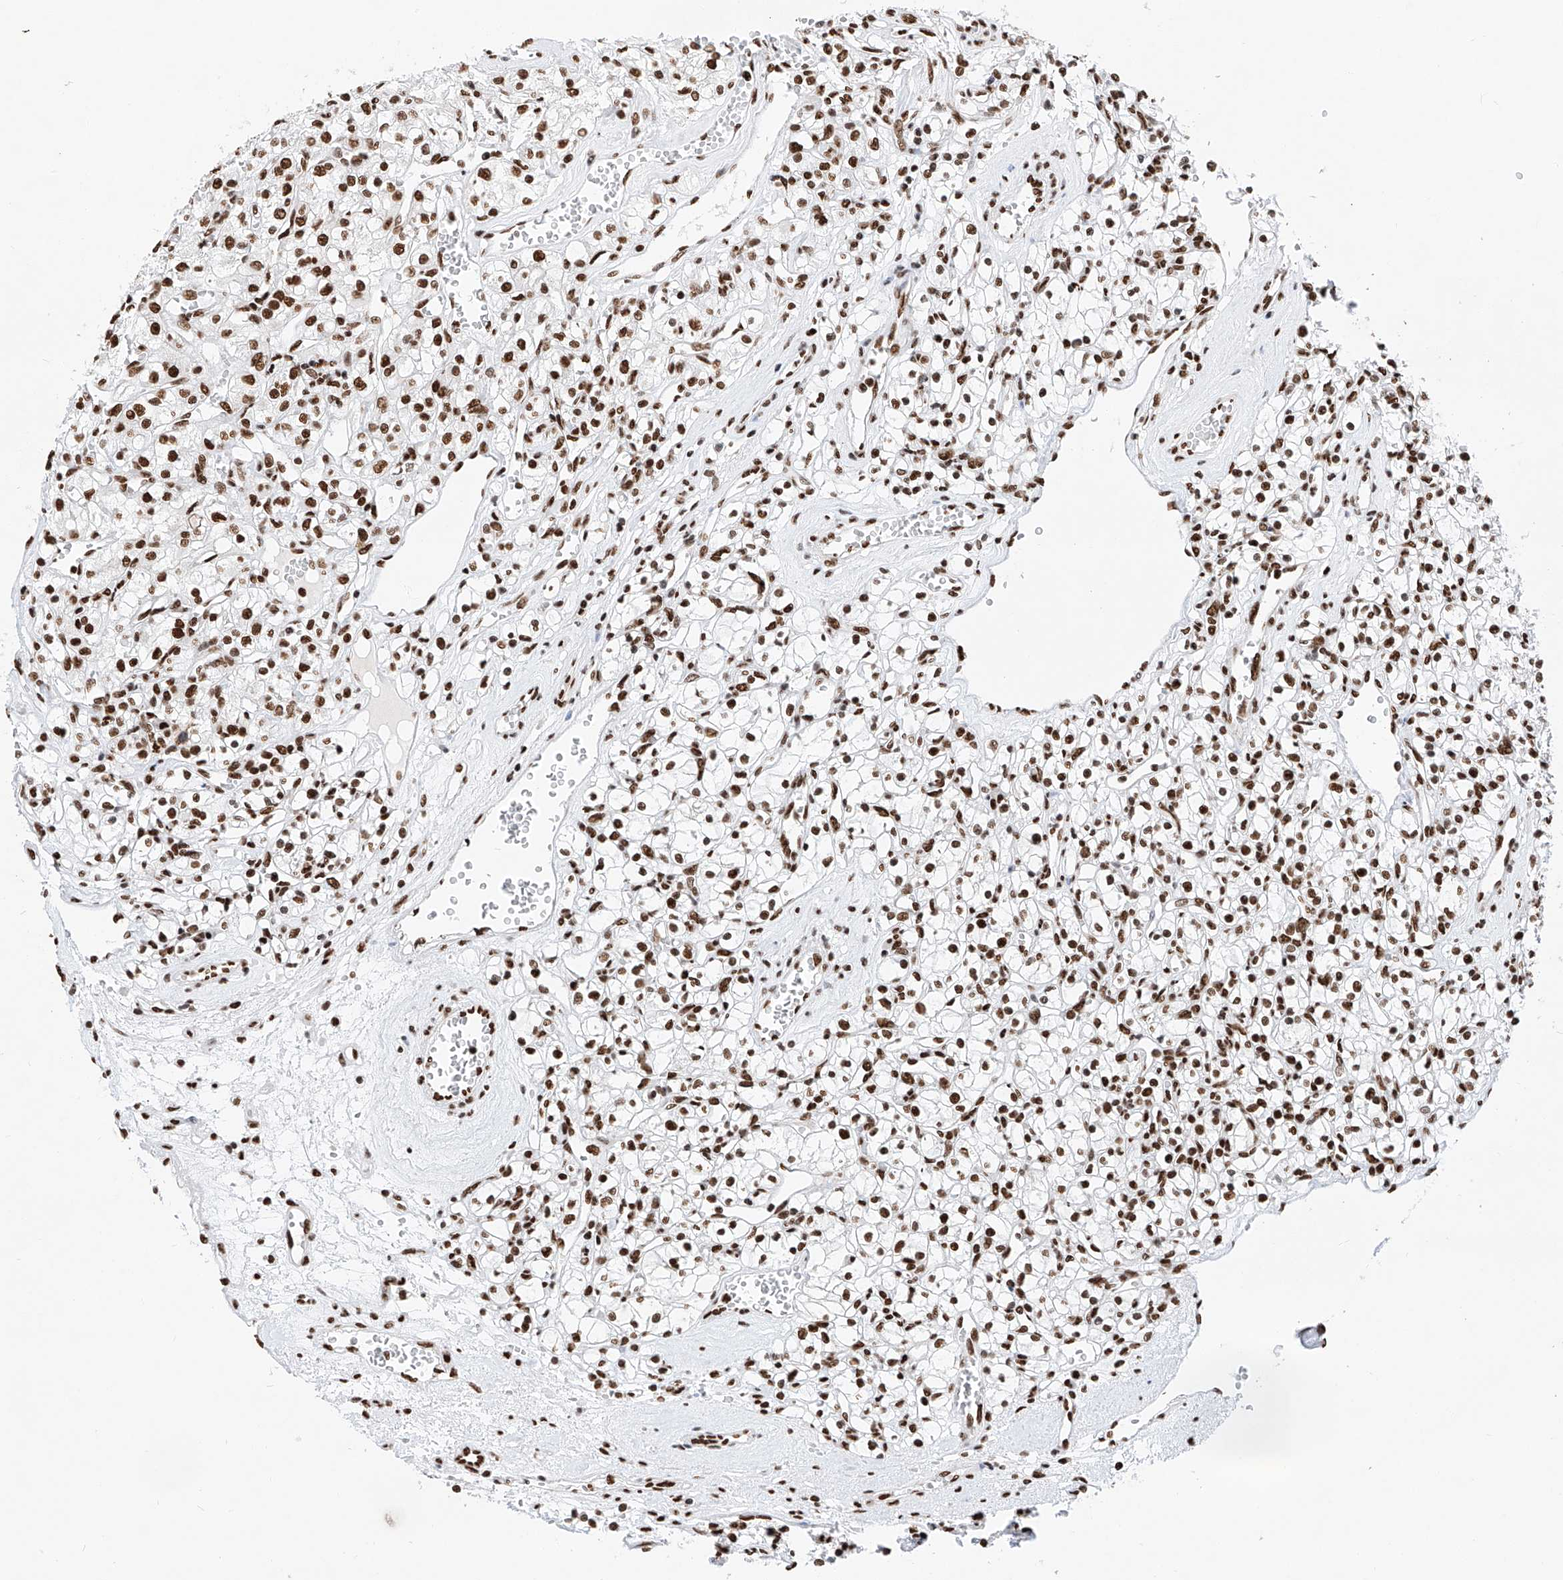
{"staining": {"intensity": "strong", "quantity": ">75%", "location": "nuclear"}, "tissue": "renal cancer", "cell_type": "Tumor cells", "image_type": "cancer", "snomed": [{"axis": "morphology", "description": "Adenocarcinoma, NOS"}, {"axis": "topography", "description": "Kidney"}], "caption": "Immunohistochemistry of adenocarcinoma (renal) exhibits high levels of strong nuclear positivity in about >75% of tumor cells. The protein of interest is stained brown, and the nuclei are stained in blue (DAB (3,3'-diaminobenzidine) IHC with brightfield microscopy, high magnification).", "gene": "SRSF6", "patient": {"sex": "female", "age": 59}}